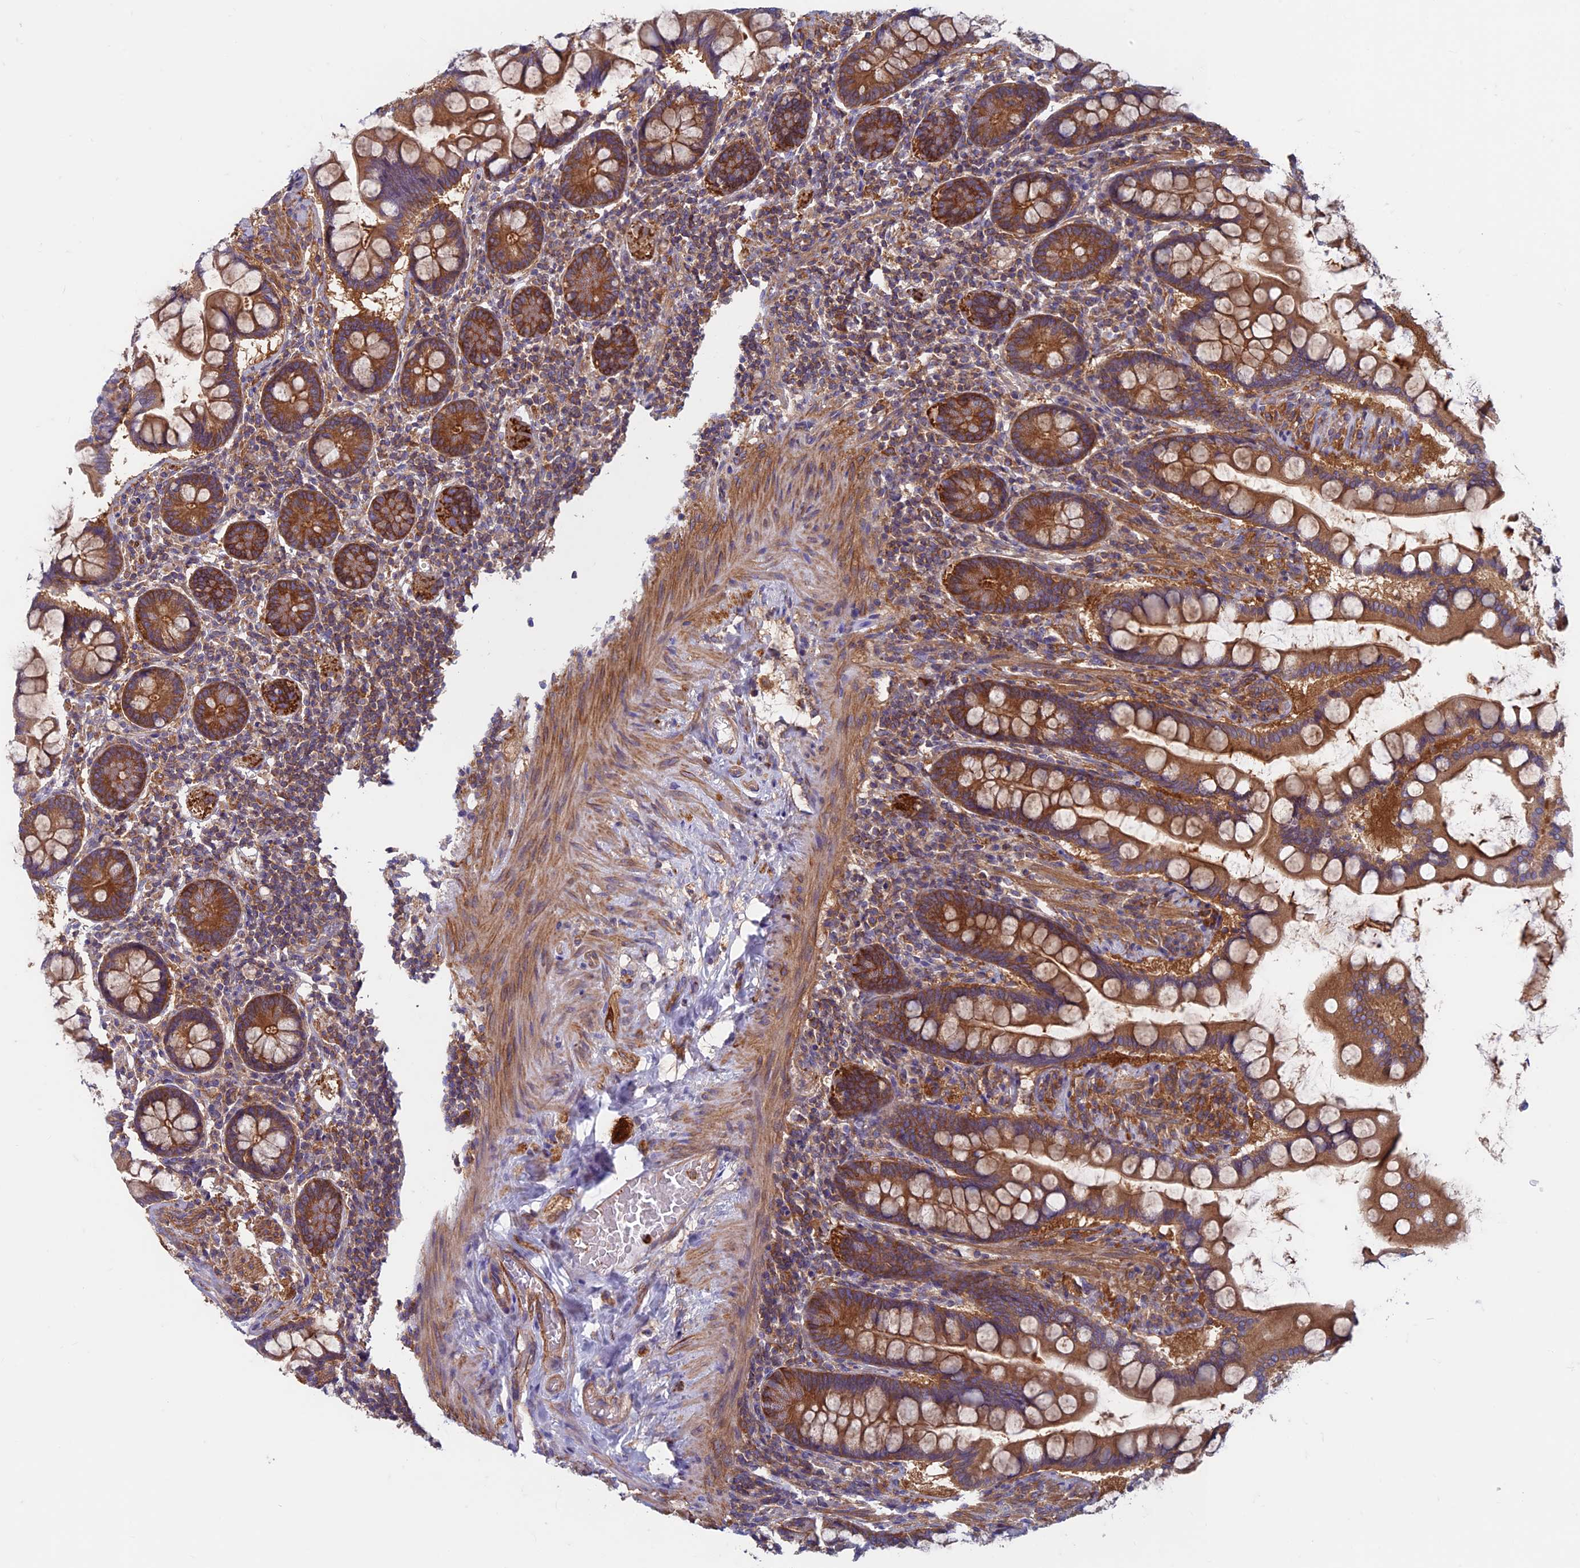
{"staining": {"intensity": "strong", "quantity": ">75%", "location": "cytoplasmic/membranous"}, "tissue": "small intestine", "cell_type": "Glandular cells", "image_type": "normal", "snomed": [{"axis": "morphology", "description": "Normal tissue, NOS"}, {"axis": "topography", "description": "Small intestine"}], "caption": "Glandular cells exhibit high levels of strong cytoplasmic/membranous expression in approximately >75% of cells in normal small intestine.", "gene": "DNM1L", "patient": {"sex": "male", "age": 41}}